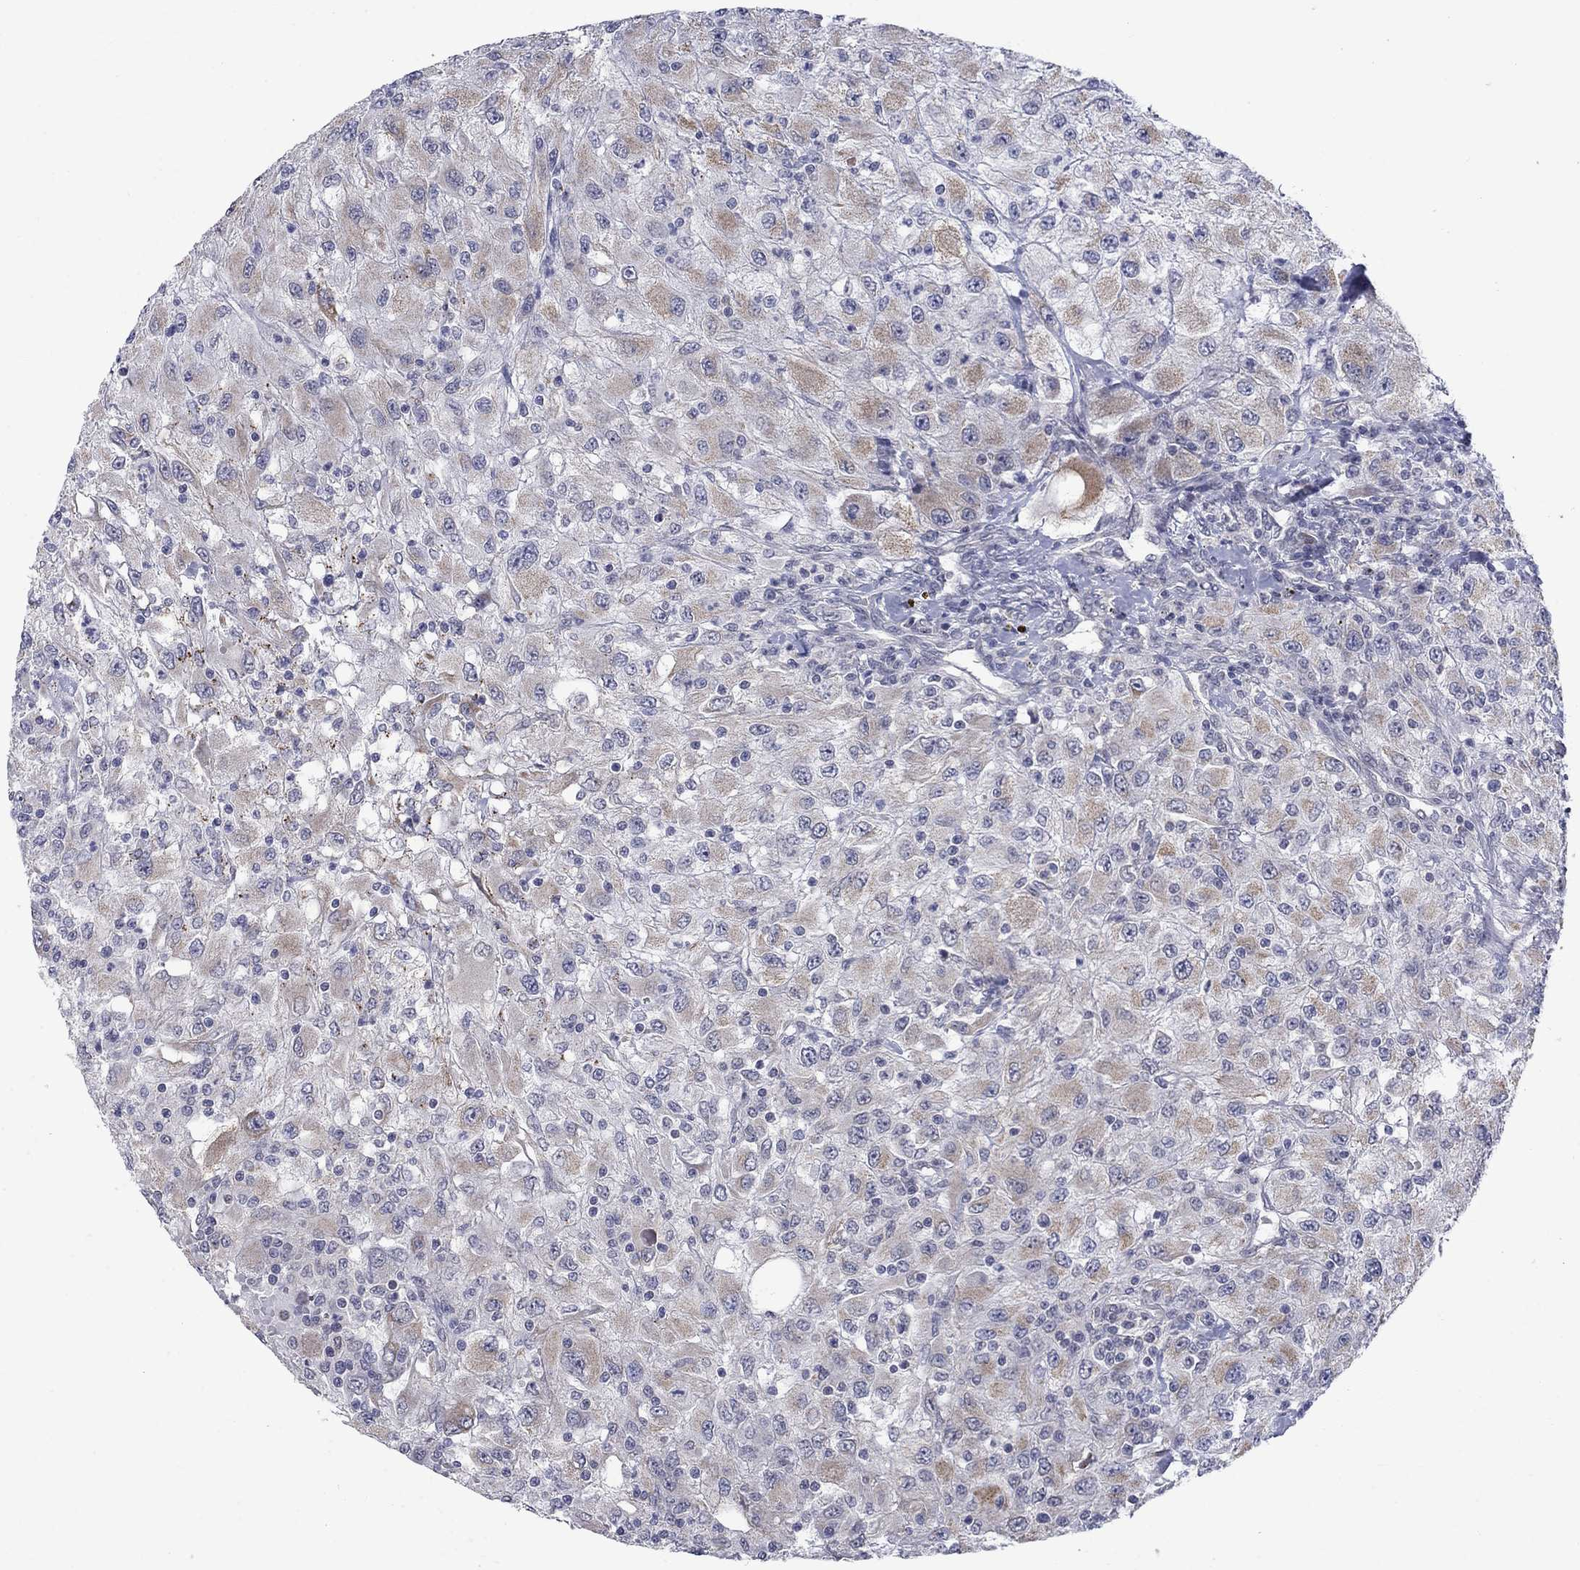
{"staining": {"intensity": "weak", "quantity": "<25%", "location": "cytoplasmic/membranous"}, "tissue": "renal cancer", "cell_type": "Tumor cells", "image_type": "cancer", "snomed": [{"axis": "morphology", "description": "Adenocarcinoma, NOS"}, {"axis": "topography", "description": "Kidney"}], "caption": "Renal cancer (adenocarcinoma) was stained to show a protein in brown. There is no significant positivity in tumor cells.", "gene": "KCNJ16", "patient": {"sex": "female", "age": 67}}